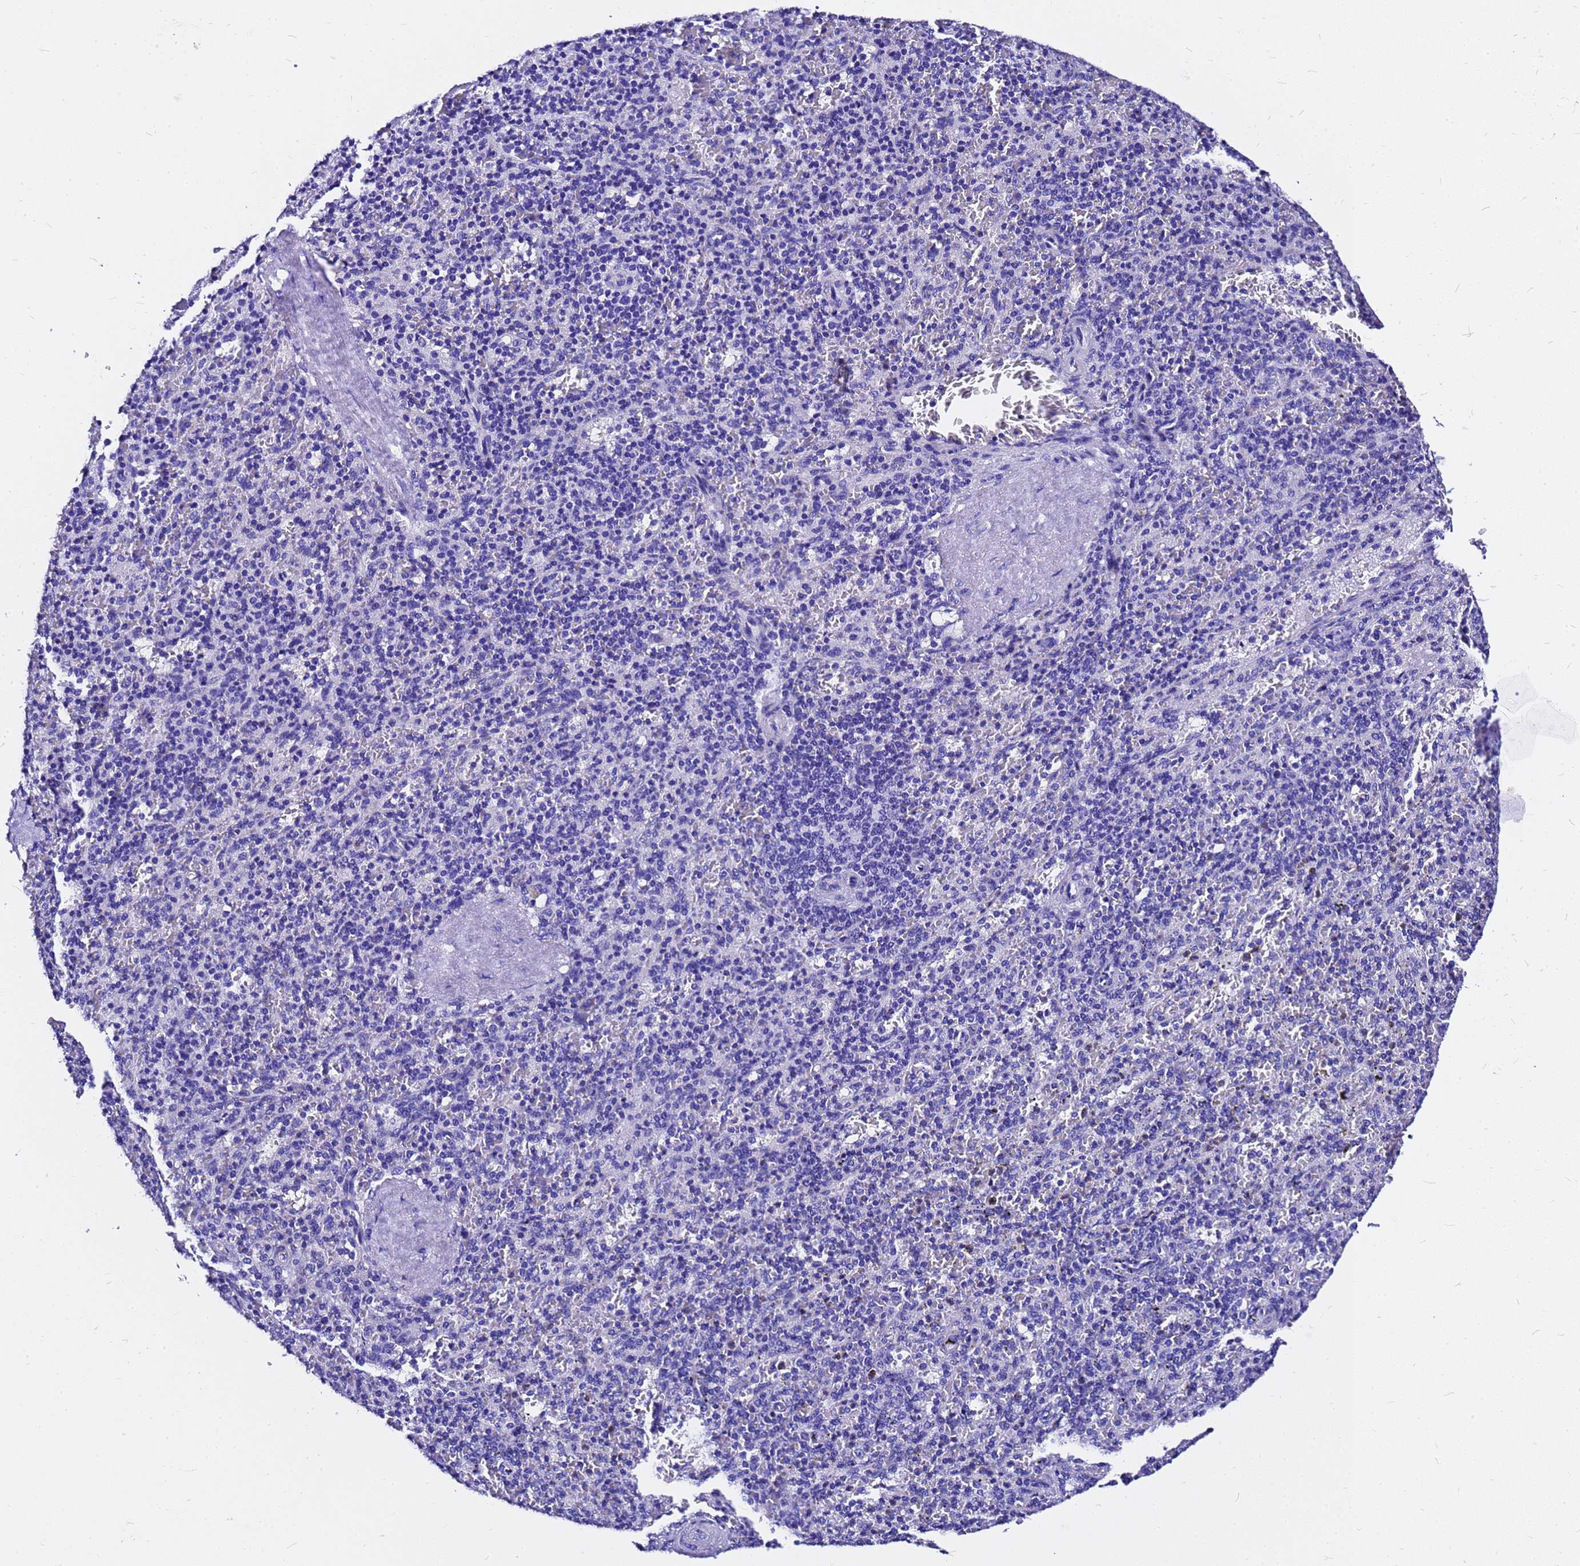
{"staining": {"intensity": "negative", "quantity": "none", "location": "none"}, "tissue": "spleen", "cell_type": "Cells in red pulp", "image_type": "normal", "snomed": [{"axis": "morphology", "description": "Normal tissue, NOS"}, {"axis": "topography", "description": "Spleen"}], "caption": "Benign spleen was stained to show a protein in brown. There is no significant staining in cells in red pulp. (Stains: DAB (3,3'-diaminobenzidine) immunohistochemistry (IHC) with hematoxylin counter stain, Microscopy: brightfield microscopy at high magnification).", "gene": "HERC4", "patient": {"sex": "male", "age": 82}}